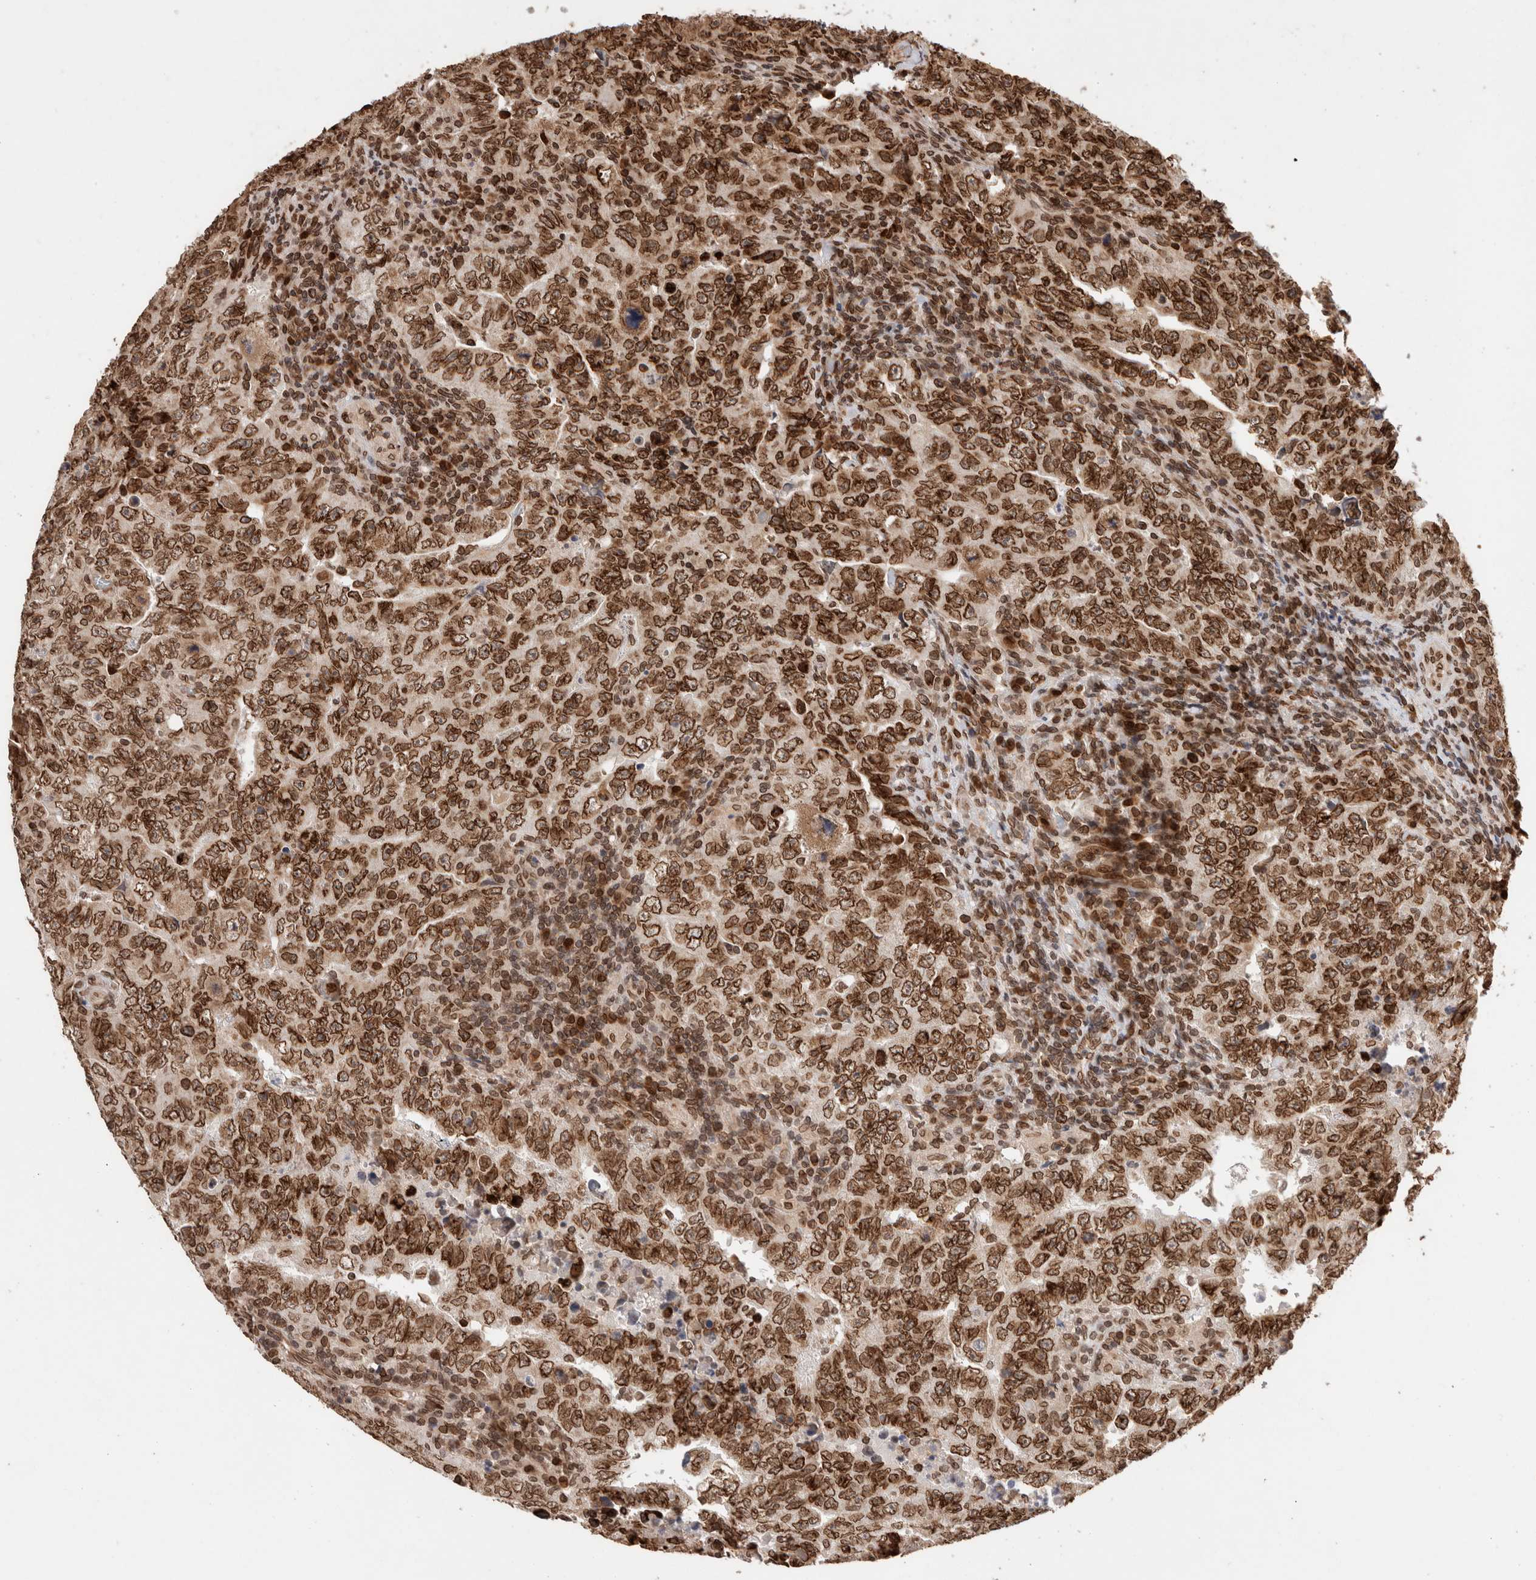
{"staining": {"intensity": "strong", "quantity": ">75%", "location": "cytoplasmic/membranous,nuclear"}, "tissue": "testis cancer", "cell_type": "Tumor cells", "image_type": "cancer", "snomed": [{"axis": "morphology", "description": "Carcinoma, Embryonal, NOS"}, {"axis": "topography", "description": "Testis"}], "caption": "Embryonal carcinoma (testis) stained with immunohistochemistry (IHC) demonstrates strong cytoplasmic/membranous and nuclear staining in about >75% of tumor cells.", "gene": "TPR", "patient": {"sex": "male", "age": 26}}